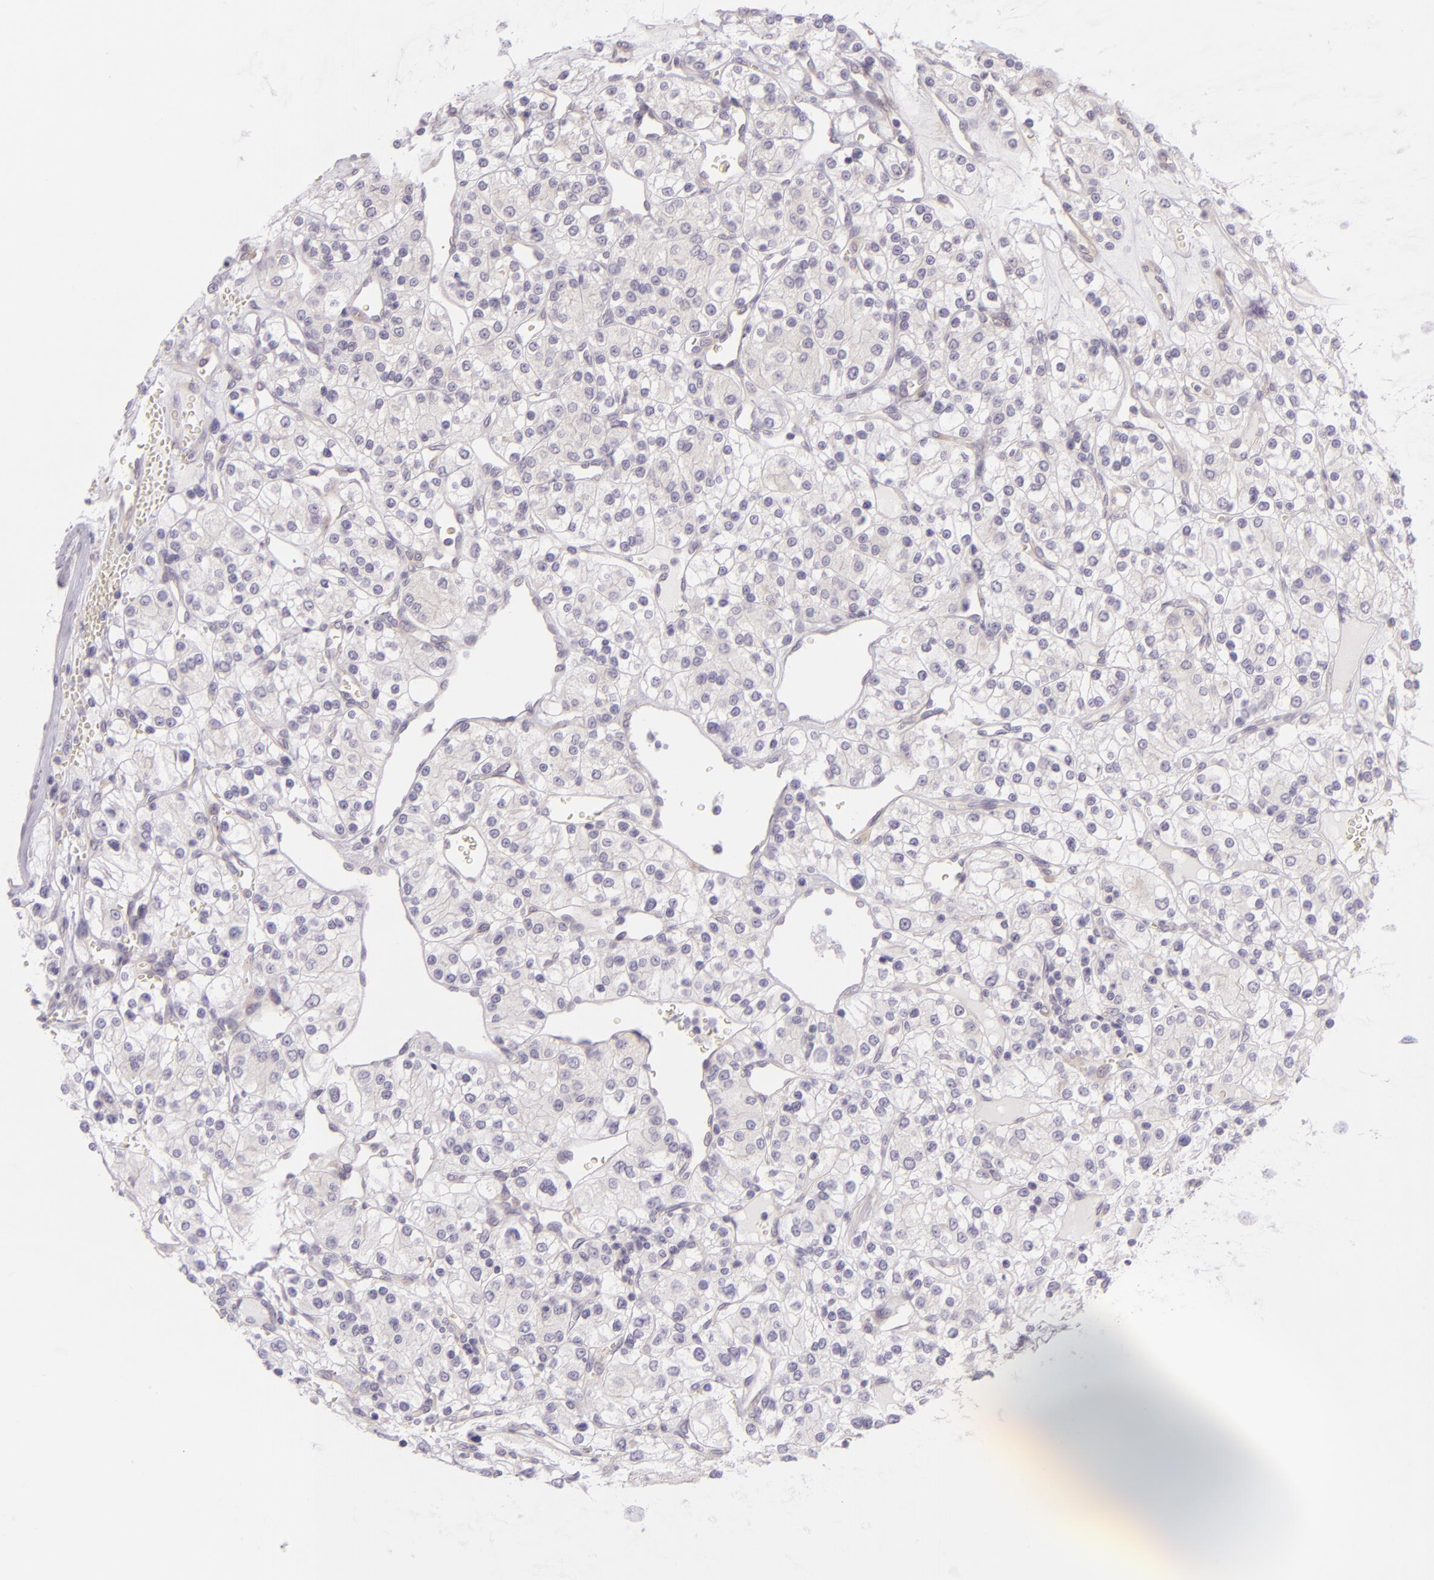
{"staining": {"intensity": "negative", "quantity": "none", "location": "none"}, "tissue": "renal cancer", "cell_type": "Tumor cells", "image_type": "cancer", "snomed": [{"axis": "morphology", "description": "Adenocarcinoma, NOS"}, {"axis": "topography", "description": "Kidney"}], "caption": "Human renal adenocarcinoma stained for a protein using immunohistochemistry (IHC) reveals no staining in tumor cells.", "gene": "ZC3H7B", "patient": {"sex": "female", "age": 62}}